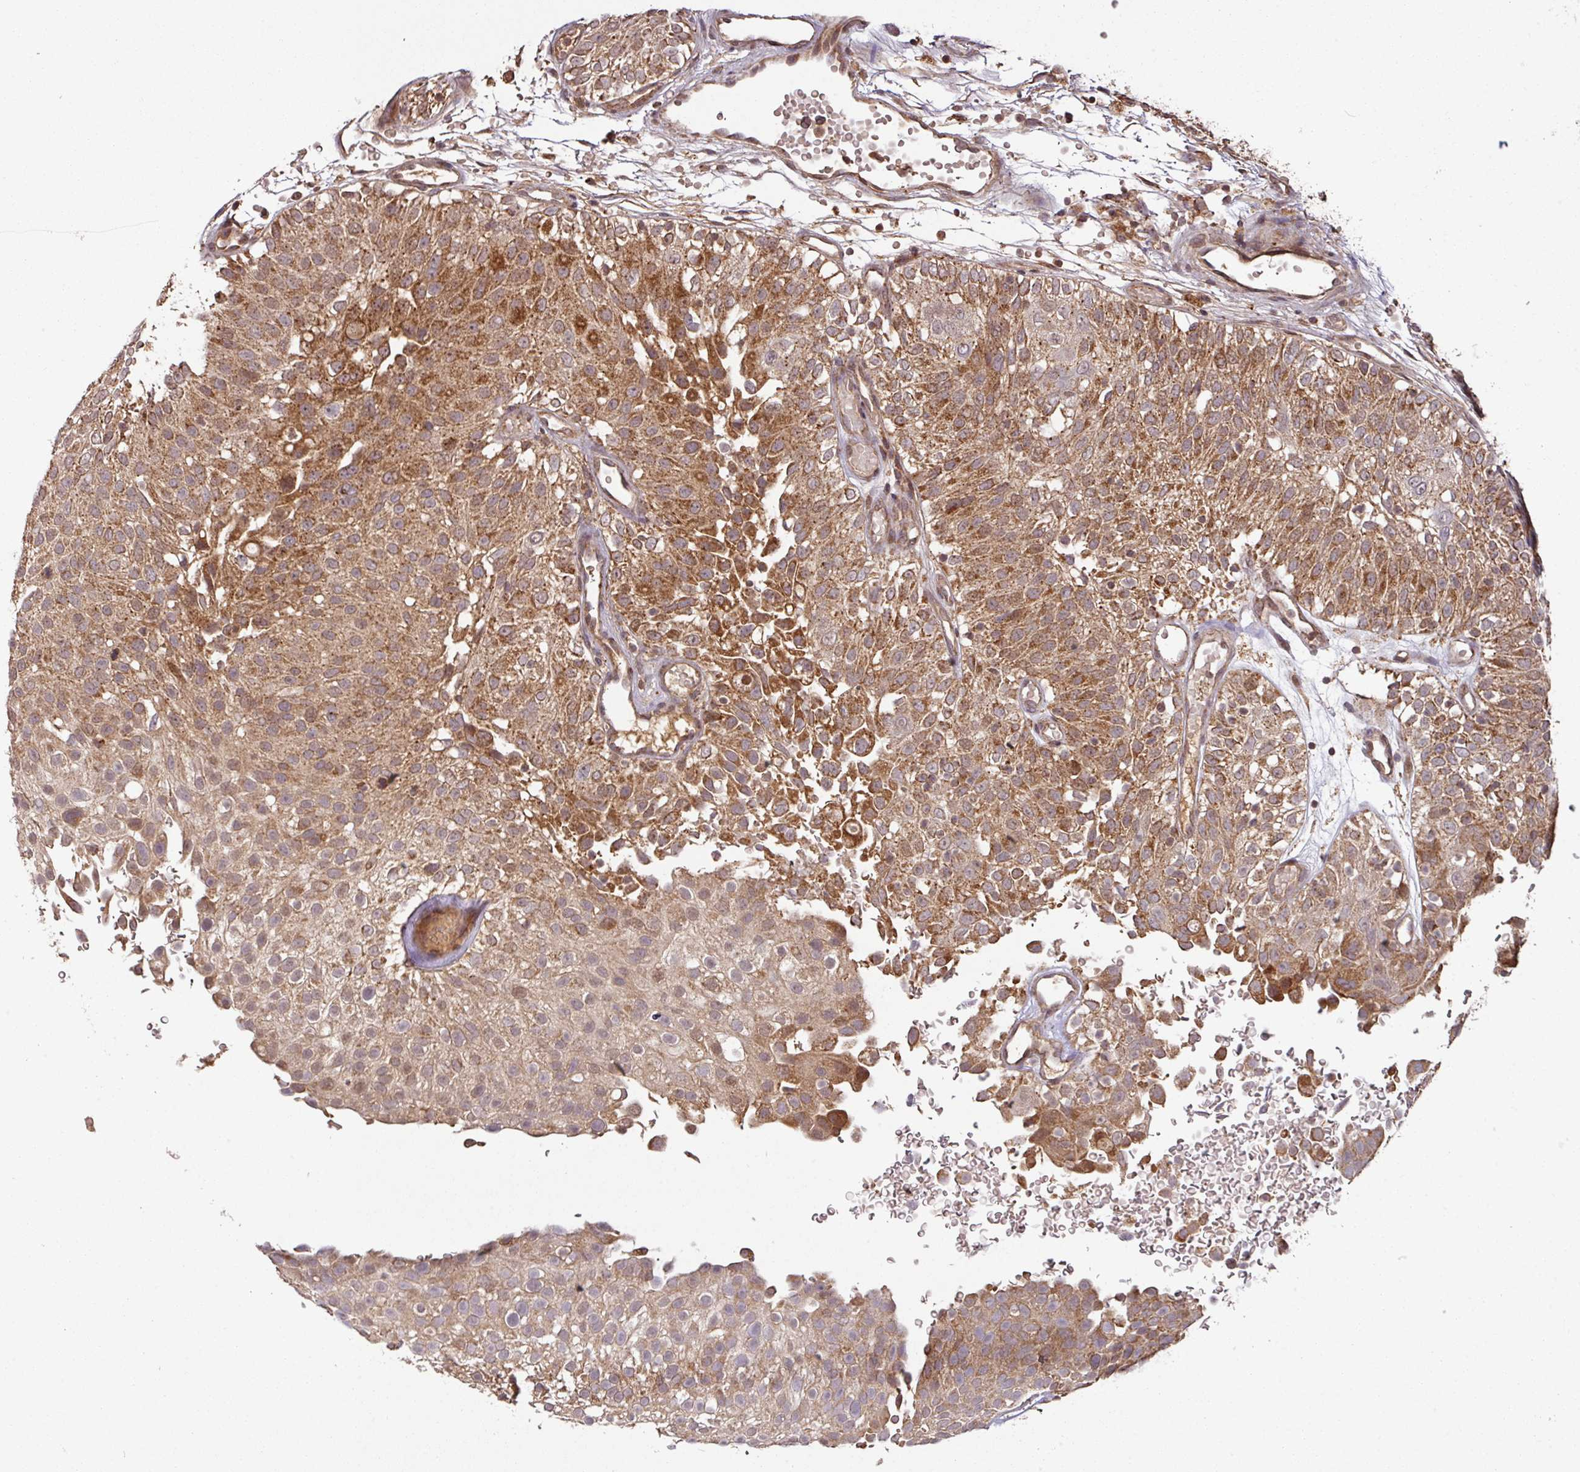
{"staining": {"intensity": "strong", "quantity": ">75%", "location": "cytoplasmic/membranous"}, "tissue": "urothelial cancer", "cell_type": "Tumor cells", "image_type": "cancer", "snomed": [{"axis": "morphology", "description": "Urothelial carcinoma, Low grade"}, {"axis": "topography", "description": "Urinary bladder"}], "caption": "Urothelial cancer stained for a protein (brown) displays strong cytoplasmic/membranous positive staining in about >75% of tumor cells.", "gene": "MRRF", "patient": {"sex": "male", "age": 78}}